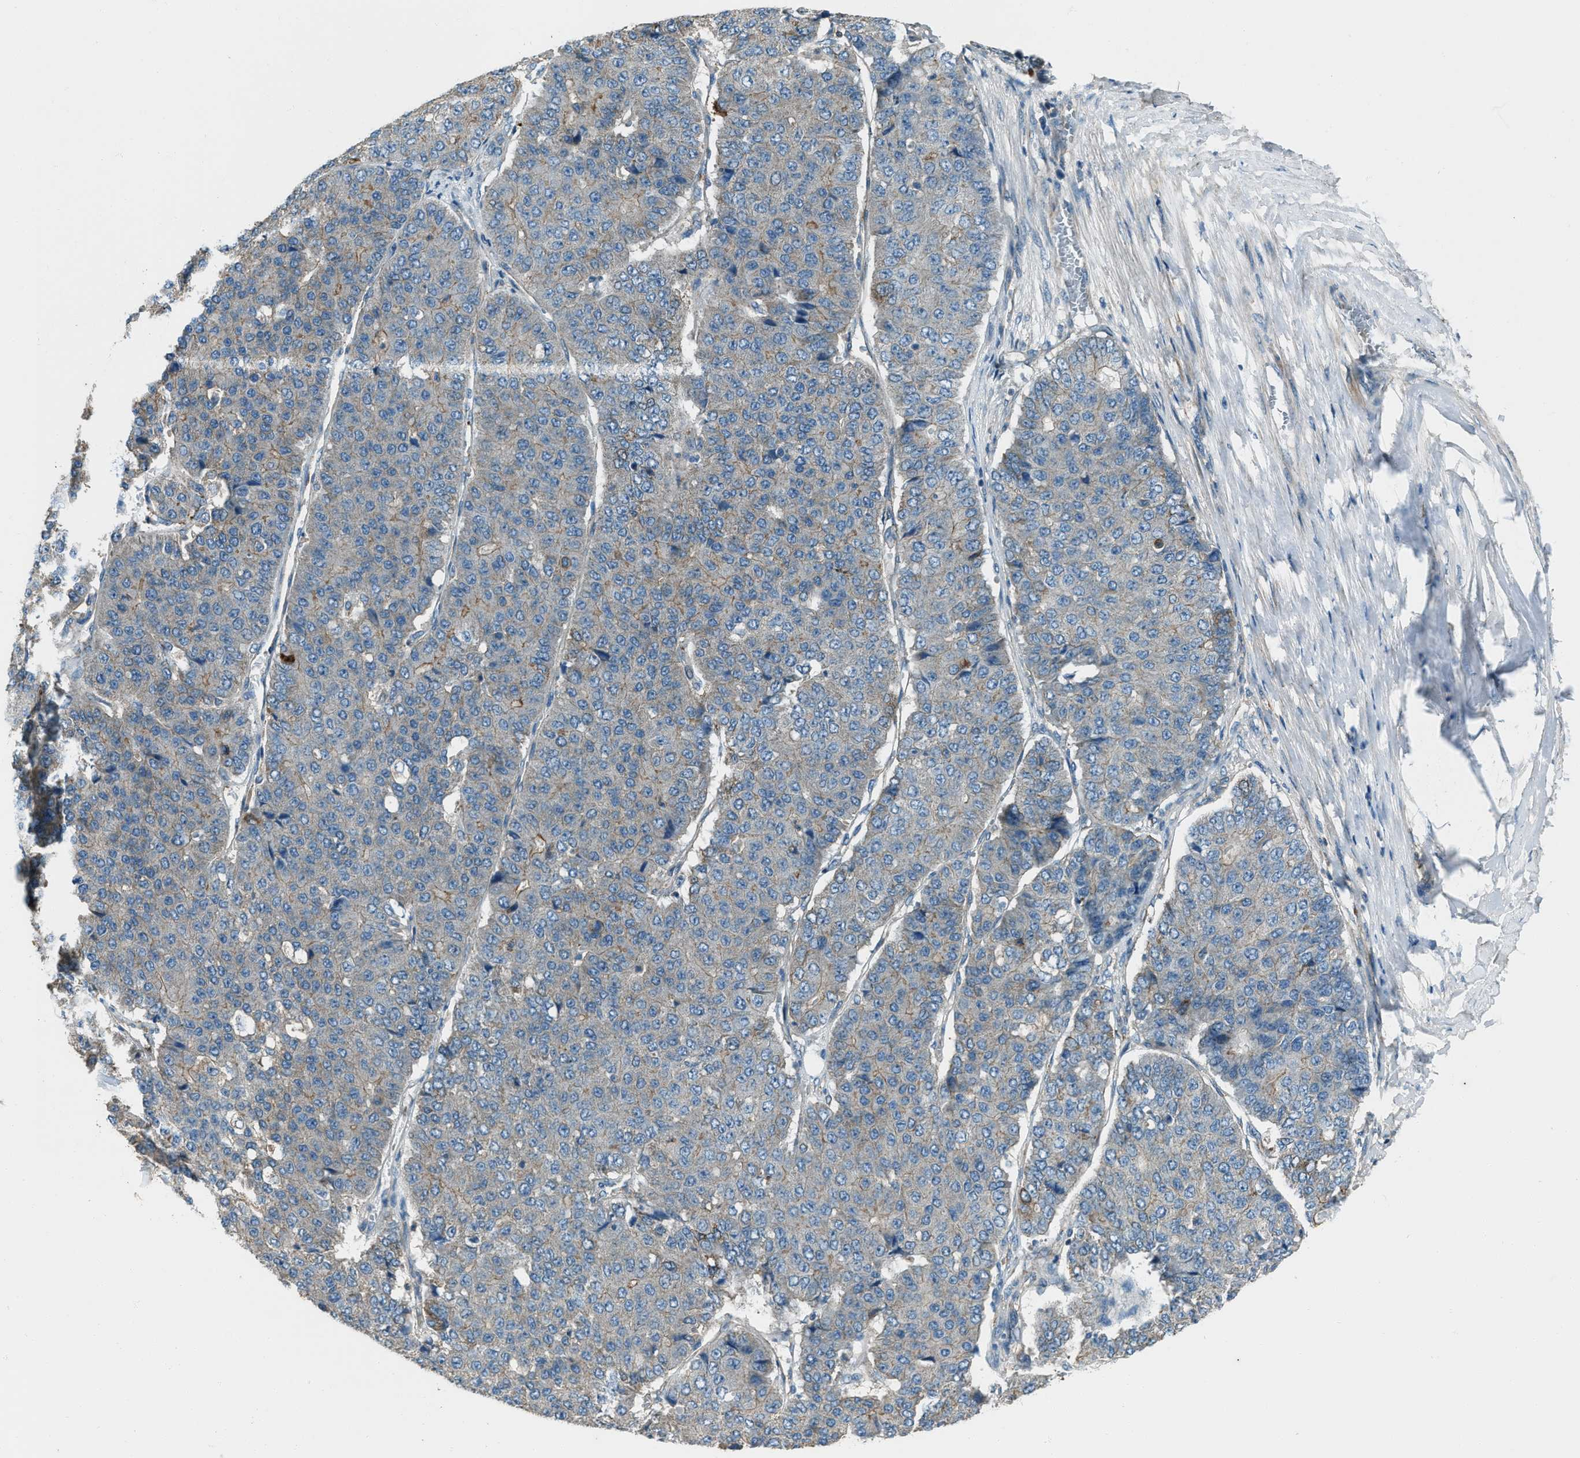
{"staining": {"intensity": "strong", "quantity": "<25%", "location": "cytoplasmic/membranous"}, "tissue": "pancreatic cancer", "cell_type": "Tumor cells", "image_type": "cancer", "snomed": [{"axis": "morphology", "description": "Adenocarcinoma, NOS"}, {"axis": "topography", "description": "Pancreas"}], "caption": "Protein expression analysis of human adenocarcinoma (pancreatic) reveals strong cytoplasmic/membranous staining in about <25% of tumor cells. (Stains: DAB (3,3'-diaminobenzidine) in brown, nuclei in blue, Microscopy: brightfield microscopy at high magnification).", "gene": "SVIL", "patient": {"sex": "male", "age": 50}}